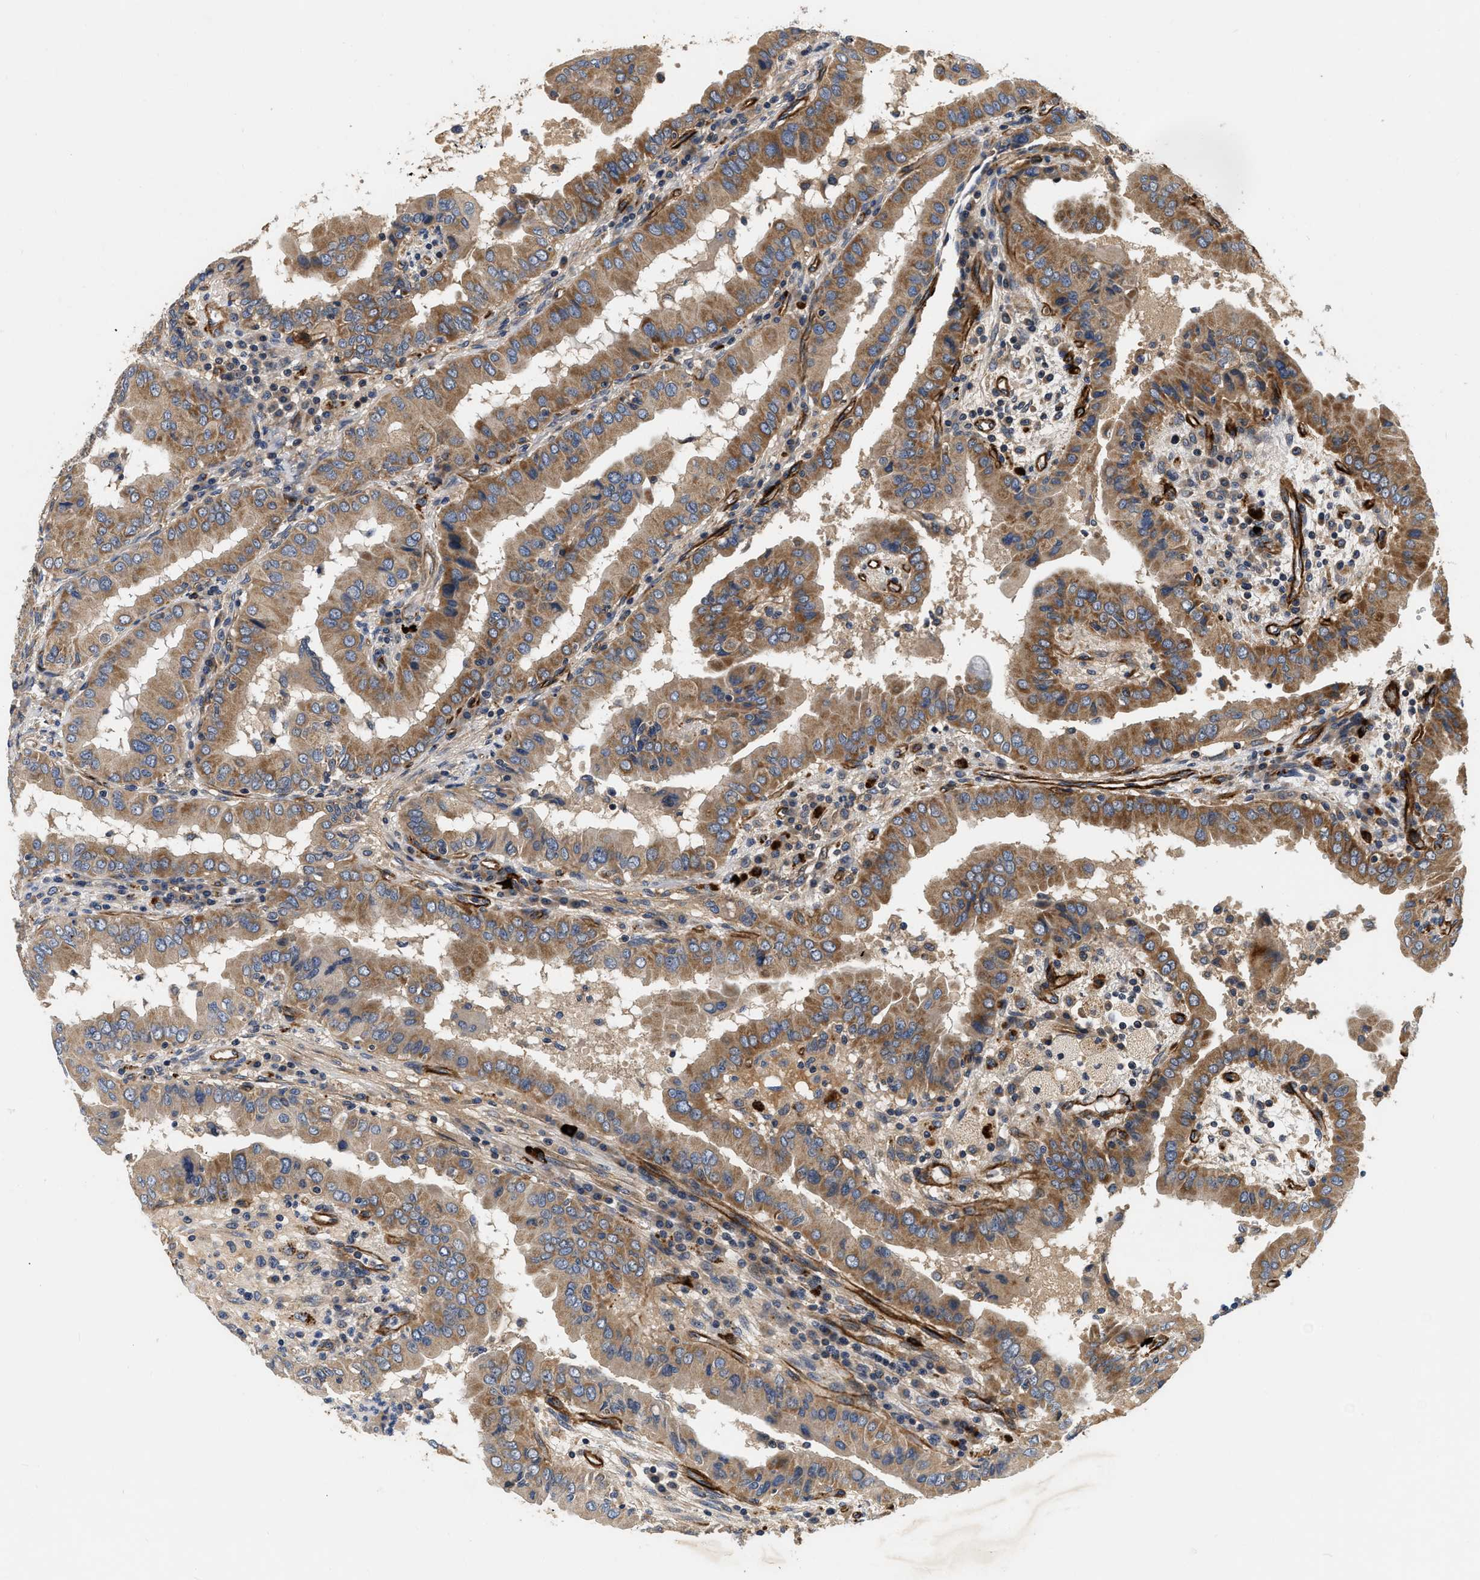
{"staining": {"intensity": "moderate", "quantity": ">75%", "location": "cytoplasmic/membranous"}, "tissue": "thyroid cancer", "cell_type": "Tumor cells", "image_type": "cancer", "snomed": [{"axis": "morphology", "description": "Papillary adenocarcinoma, NOS"}, {"axis": "topography", "description": "Thyroid gland"}], "caption": "Protein staining of thyroid papillary adenocarcinoma tissue demonstrates moderate cytoplasmic/membranous positivity in approximately >75% of tumor cells.", "gene": "NME6", "patient": {"sex": "male", "age": 33}}